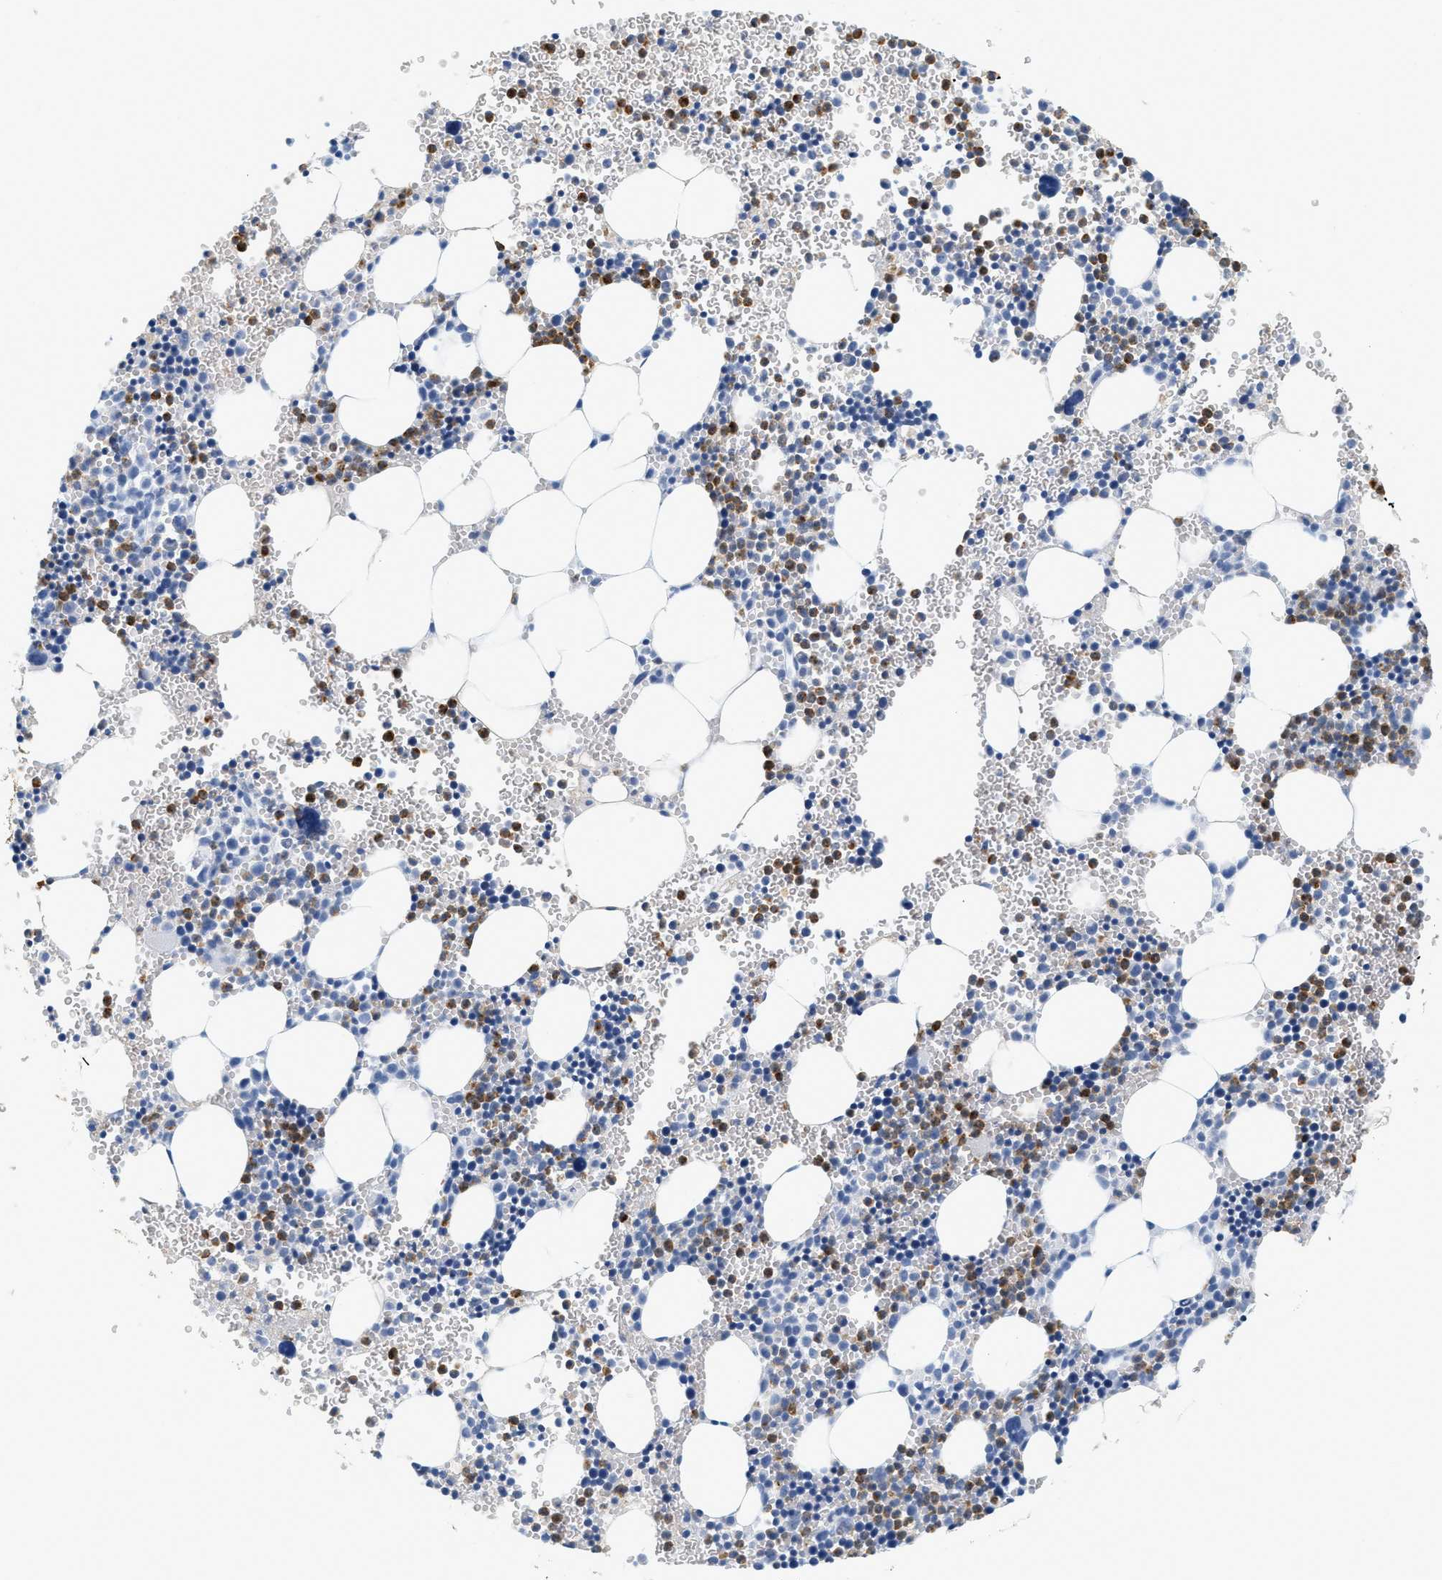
{"staining": {"intensity": "moderate", "quantity": "25%-75%", "location": "cytoplasmic/membranous"}, "tissue": "bone marrow", "cell_type": "Hematopoietic cells", "image_type": "normal", "snomed": [{"axis": "morphology", "description": "Normal tissue, NOS"}, {"axis": "morphology", "description": "Inflammation, NOS"}, {"axis": "topography", "description": "Bone marrow"}], "caption": "Immunohistochemical staining of normal human bone marrow displays medium levels of moderate cytoplasmic/membranous staining in about 25%-75% of hematopoietic cells. (DAB = brown stain, brightfield microscopy at high magnification).", "gene": "LCN2", "patient": {"sex": "male", "age": 22}}